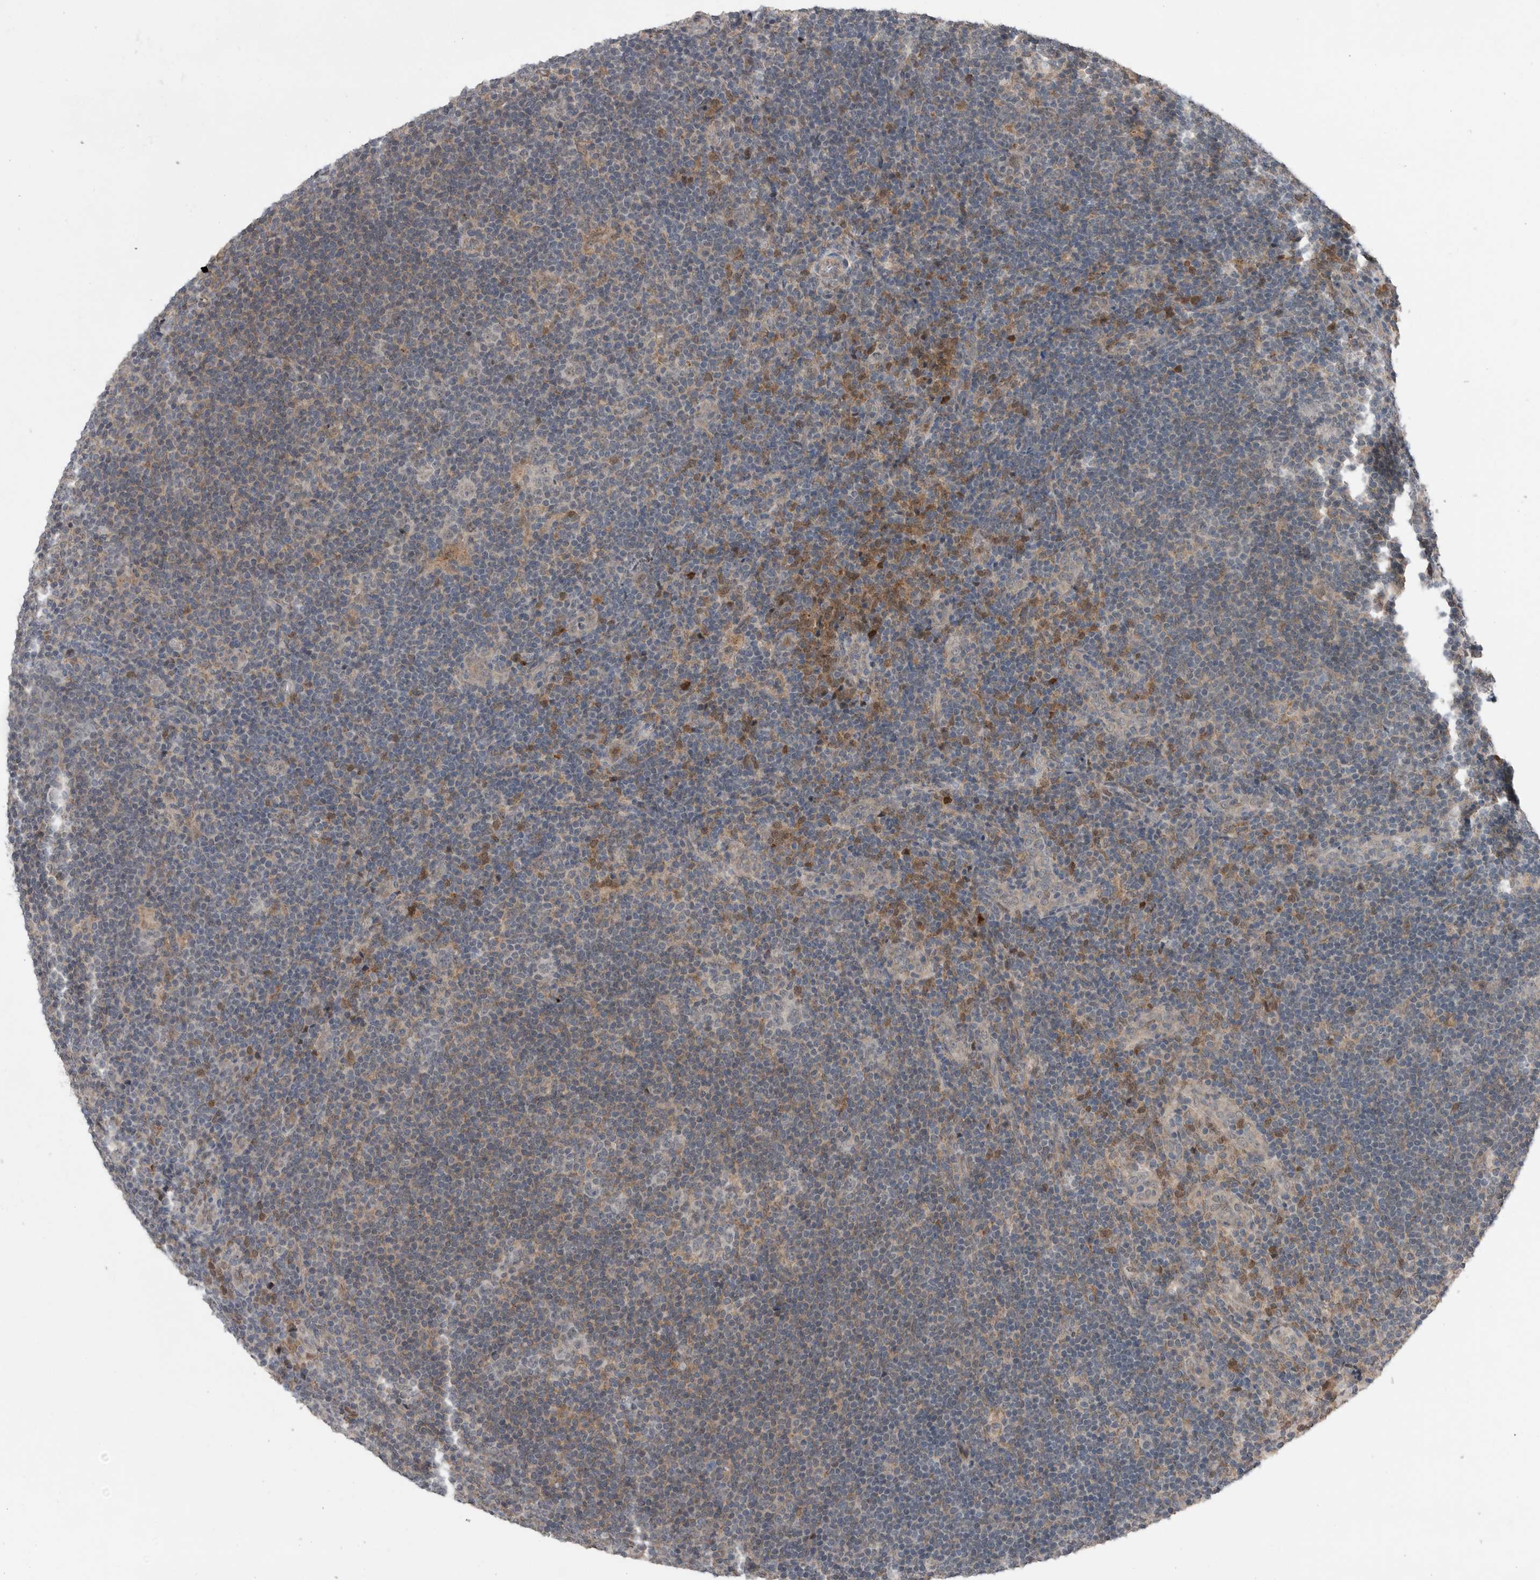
{"staining": {"intensity": "negative", "quantity": "none", "location": "none"}, "tissue": "lymphoma", "cell_type": "Tumor cells", "image_type": "cancer", "snomed": [{"axis": "morphology", "description": "Hodgkin's disease, NOS"}, {"axis": "topography", "description": "Lymph node"}], "caption": "This histopathology image is of Hodgkin's disease stained with IHC to label a protein in brown with the nuclei are counter-stained blue. There is no positivity in tumor cells.", "gene": "SCP2", "patient": {"sex": "female", "age": 57}}